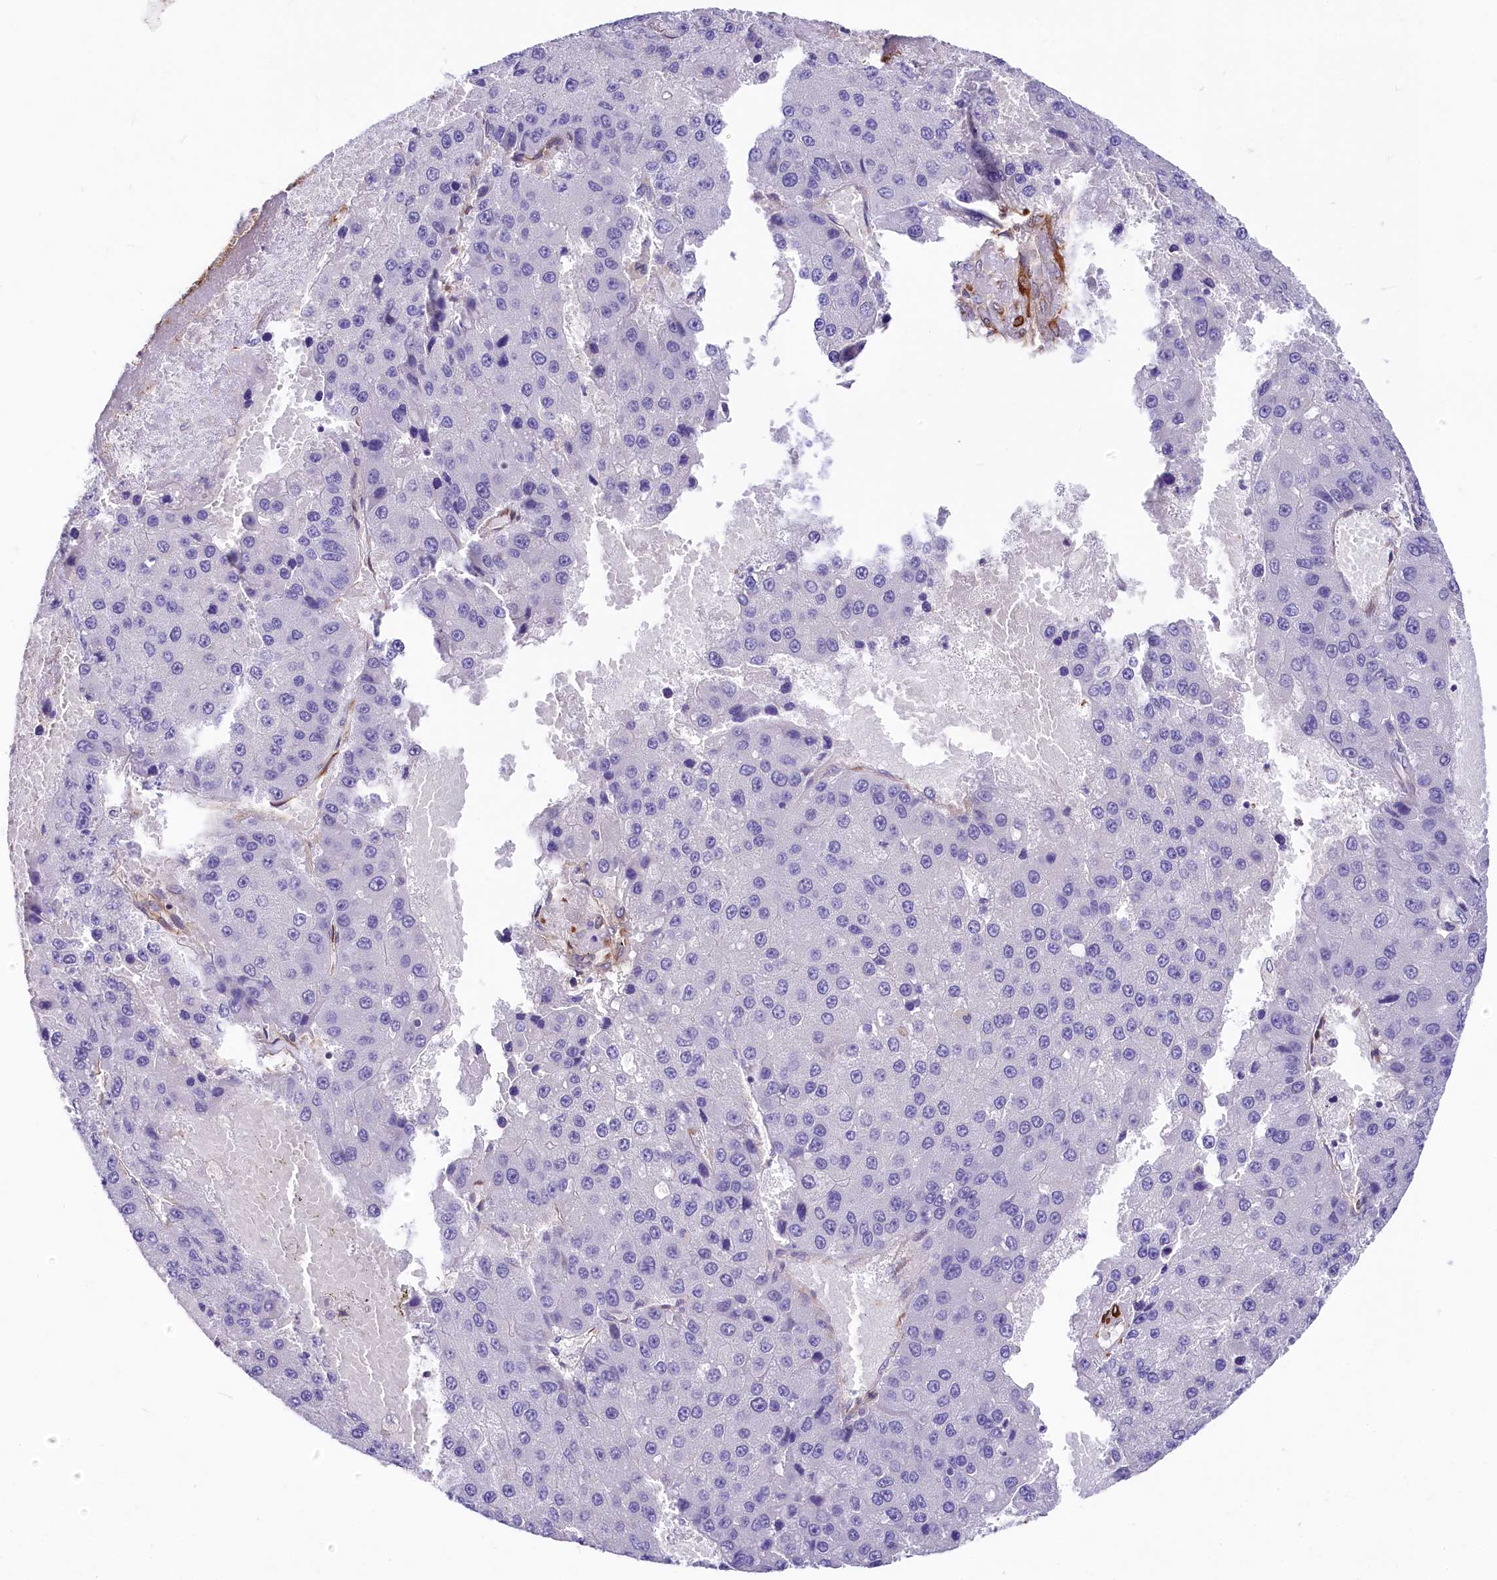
{"staining": {"intensity": "negative", "quantity": "none", "location": "none"}, "tissue": "liver cancer", "cell_type": "Tumor cells", "image_type": "cancer", "snomed": [{"axis": "morphology", "description": "Carcinoma, Hepatocellular, NOS"}, {"axis": "topography", "description": "Liver"}], "caption": "High power microscopy photomicrograph of an immunohistochemistry (IHC) micrograph of liver hepatocellular carcinoma, revealing no significant expression in tumor cells.", "gene": "FCHSD2", "patient": {"sex": "female", "age": 73}}